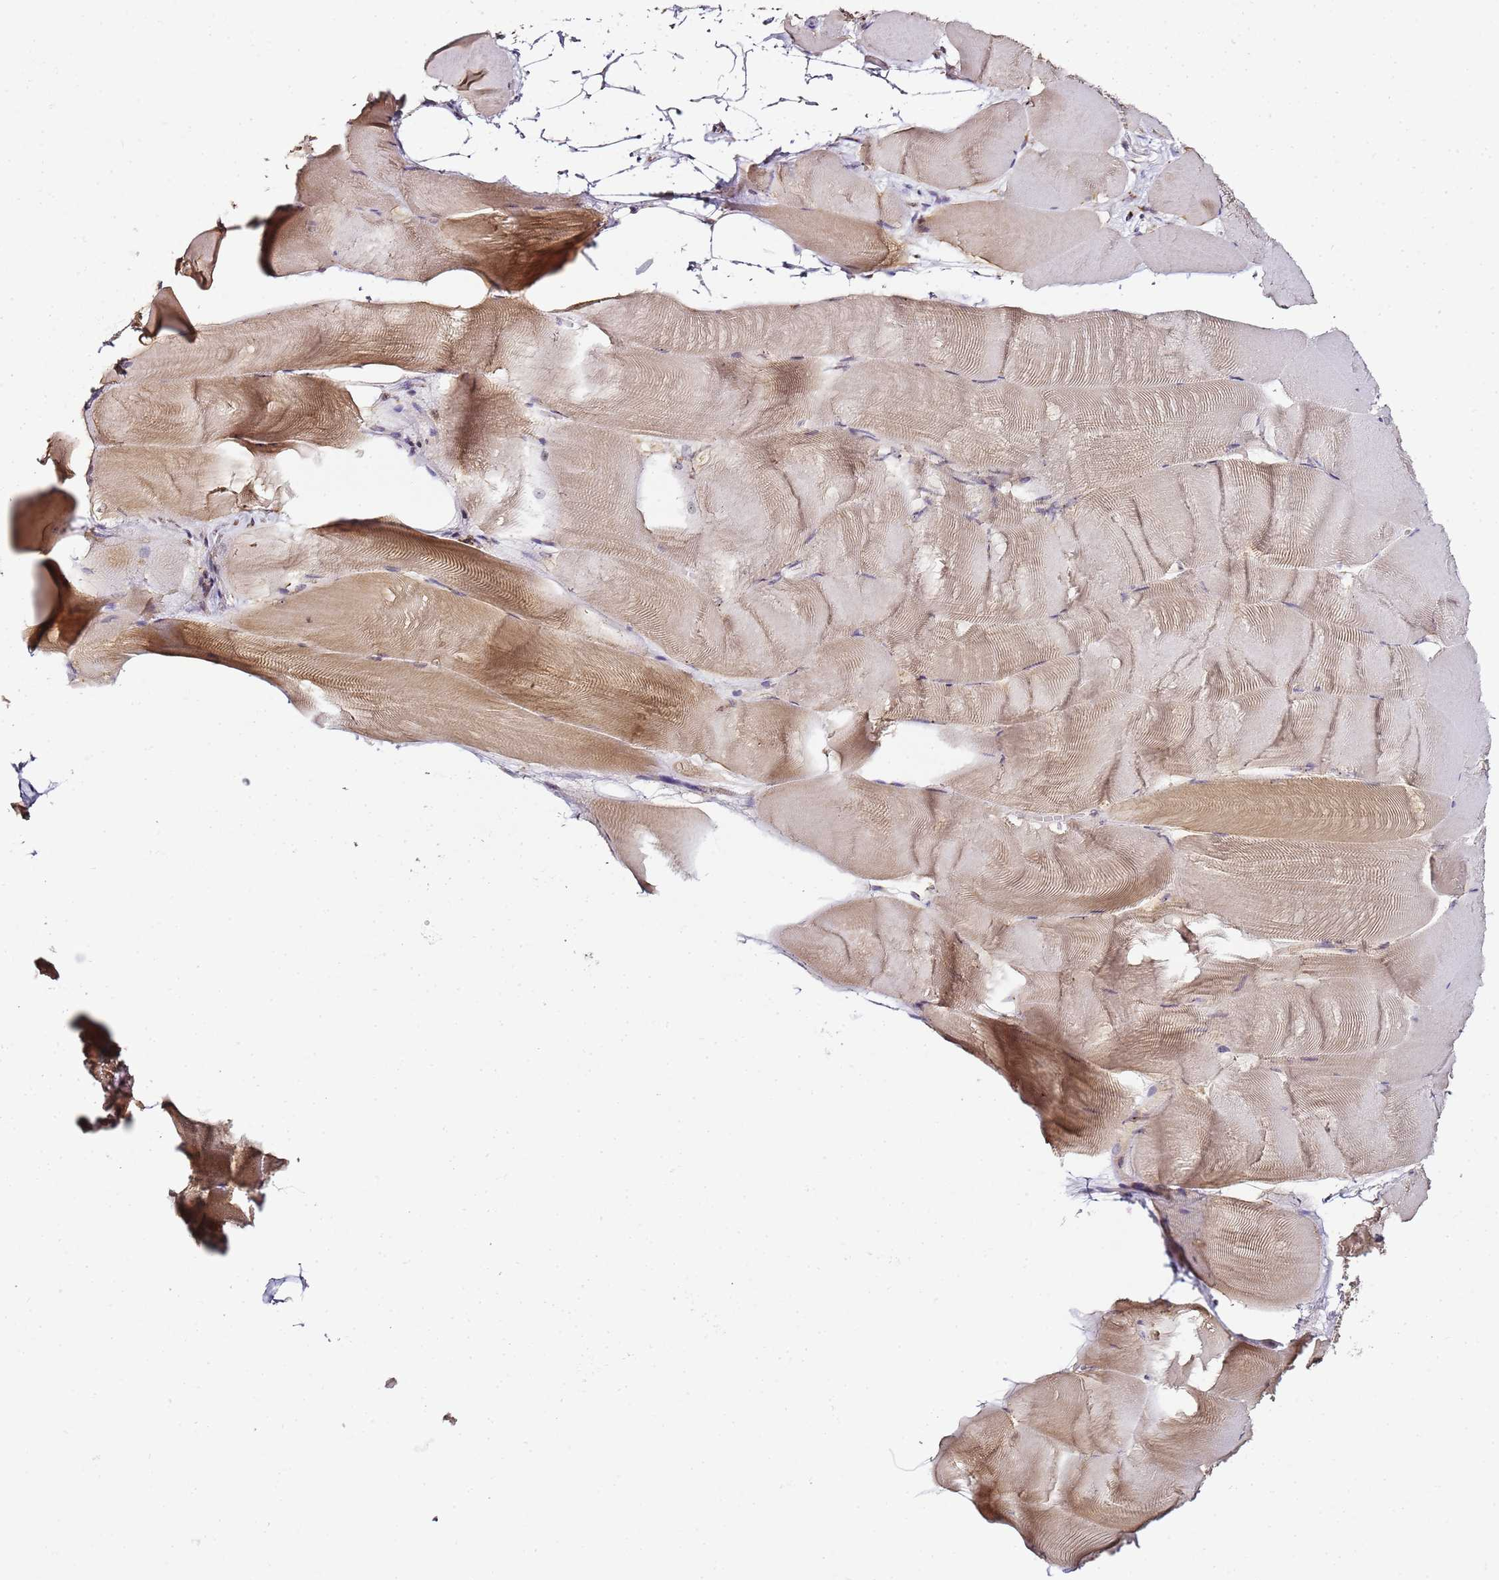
{"staining": {"intensity": "moderate", "quantity": "<25%", "location": "cytoplasmic/membranous"}, "tissue": "skeletal muscle", "cell_type": "Myocytes", "image_type": "normal", "snomed": [{"axis": "morphology", "description": "Normal tissue, NOS"}, {"axis": "topography", "description": "Skeletal muscle"}], "caption": "Protein expression analysis of benign skeletal muscle exhibits moderate cytoplasmic/membranous staining in approximately <25% of myocytes.", "gene": "MRPL49", "patient": {"sex": "female", "age": 64}}